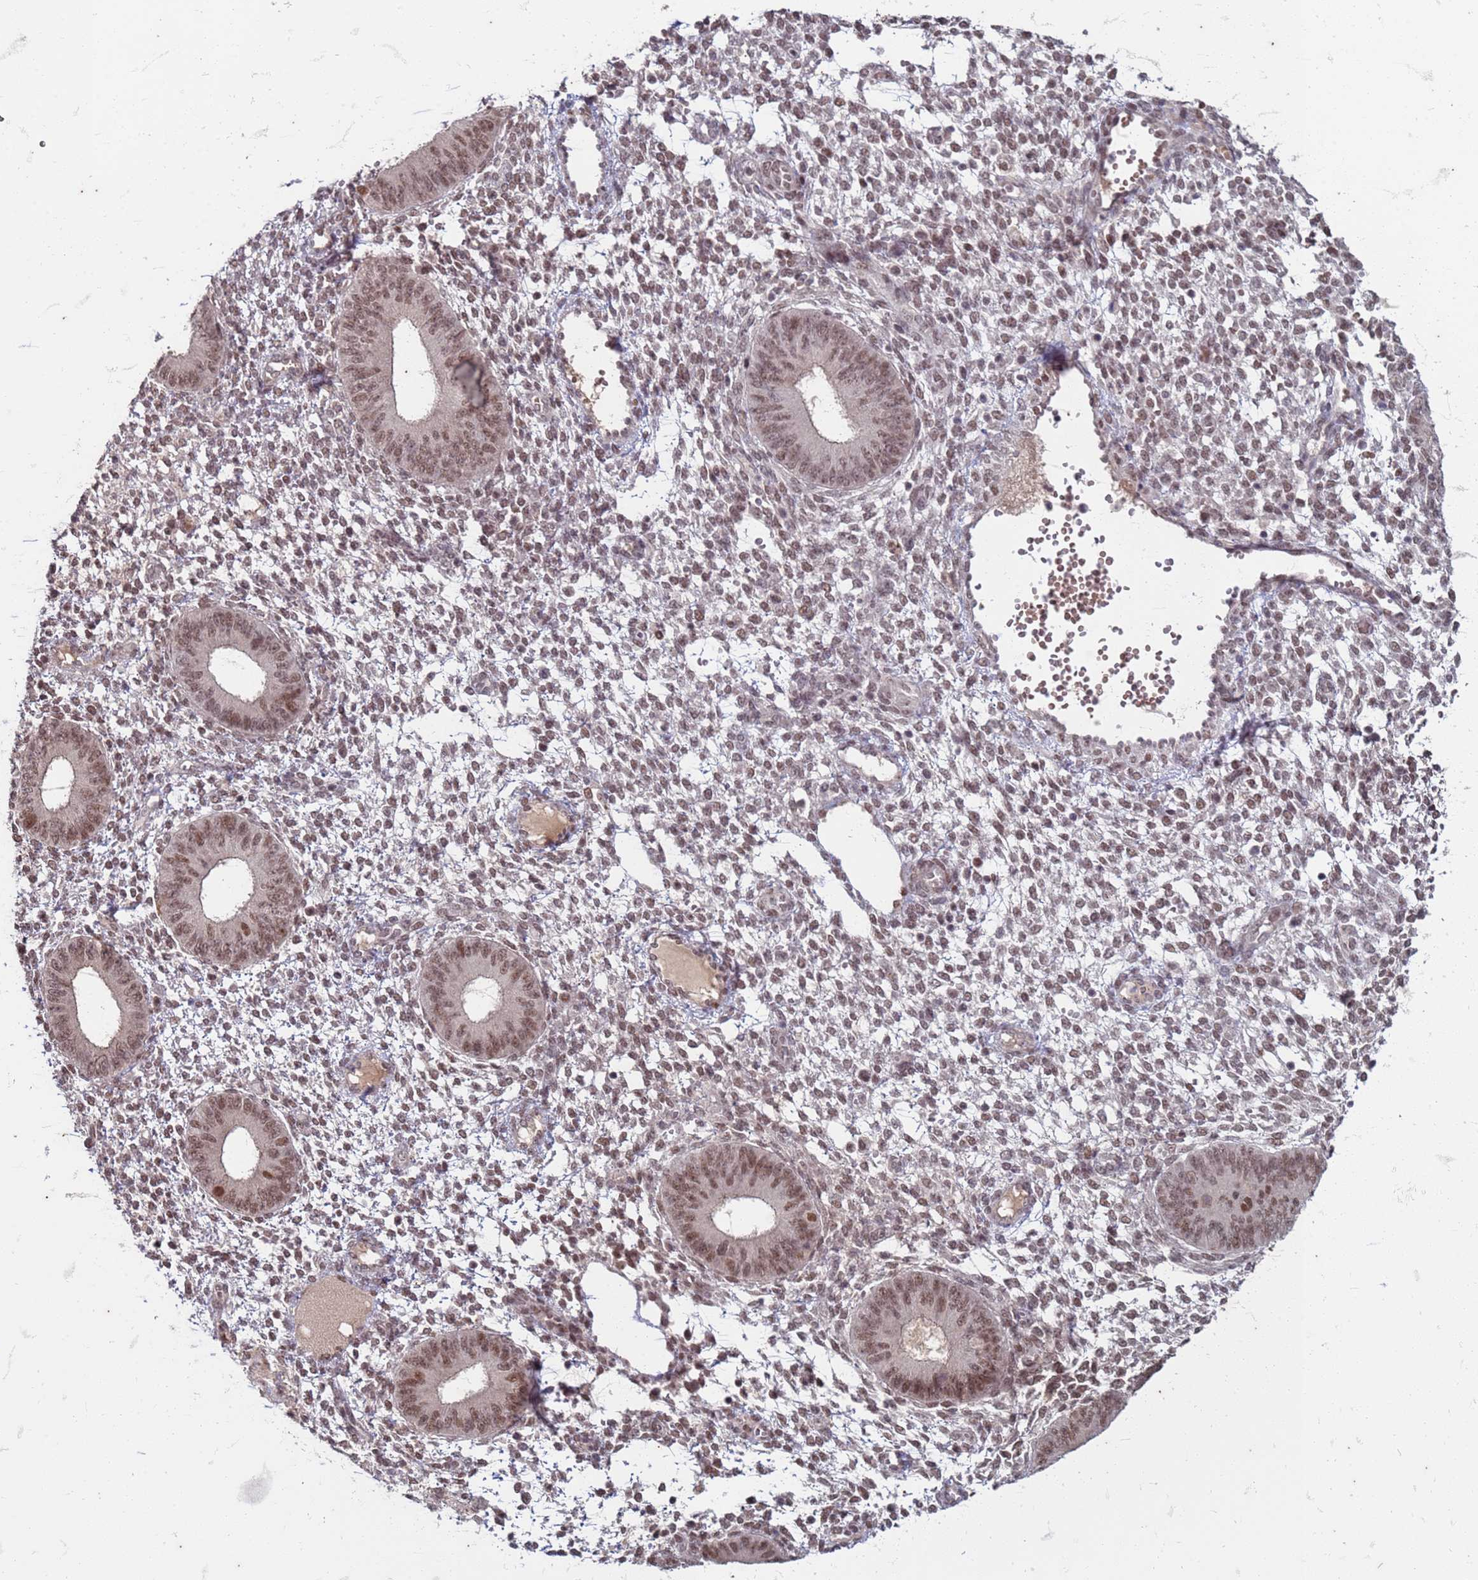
{"staining": {"intensity": "moderate", "quantity": ">75%", "location": "nuclear"}, "tissue": "endometrium", "cell_type": "Cells in endometrial stroma", "image_type": "normal", "snomed": [{"axis": "morphology", "description": "Normal tissue, NOS"}, {"axis": "topography", "description": "Endometrium"}], "caption": "Moderate nuclear positivity is present in about >75% of cells in endometrial stroma in benign endometrium. The staining was performed using DAB (3,3'-diaminobenzidine), with brown indicating positive protein expression. Nuclei are stained blue with hematoxylin.", "gene": "TRMT6", "patient": {"sex": "female", "age": 49}}